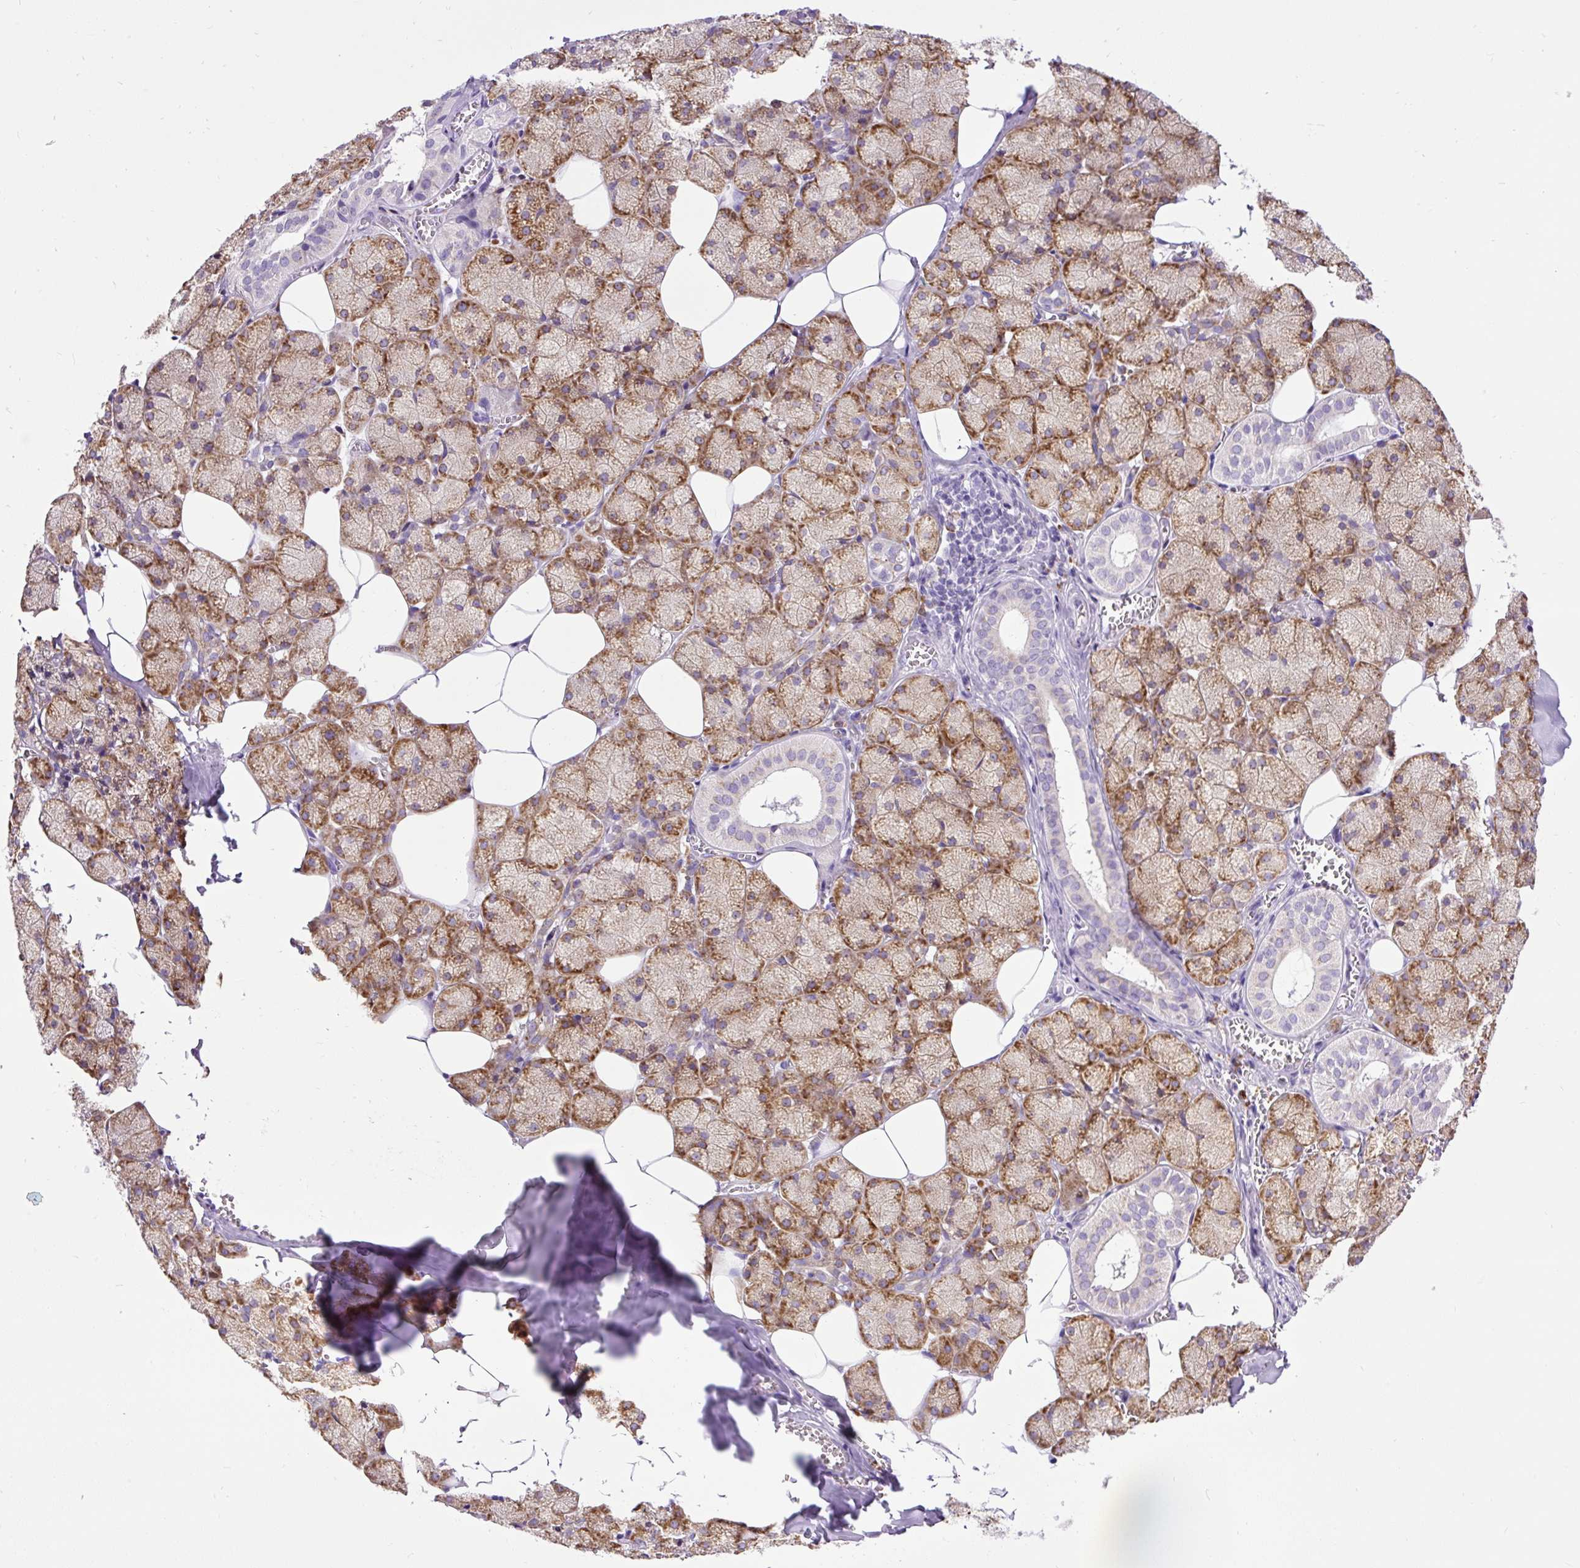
{"staining": {"intensity": "strong", "quantity": ">75%", "location": "cytoplasmic/membranous"}, "tissue": "salivary gland", "cell_type": "Glandular cells", "image_type": "normal", "snomed": [{"axis": "morphology", "description": "Normal tissue, NOS"}, {"axis": "topography", "description": "Salivary gland"}, {"axis": "topography", "description": "Peripheral nerve tissue"}], "caption": "This is an image of immunohistochemistry staining of benign salivary gland, which shows strong staining in the cytoplasmic/membranous of glandular cells.", "gene": "DDOST", "patient": {"sex": "male", "age": 38}}